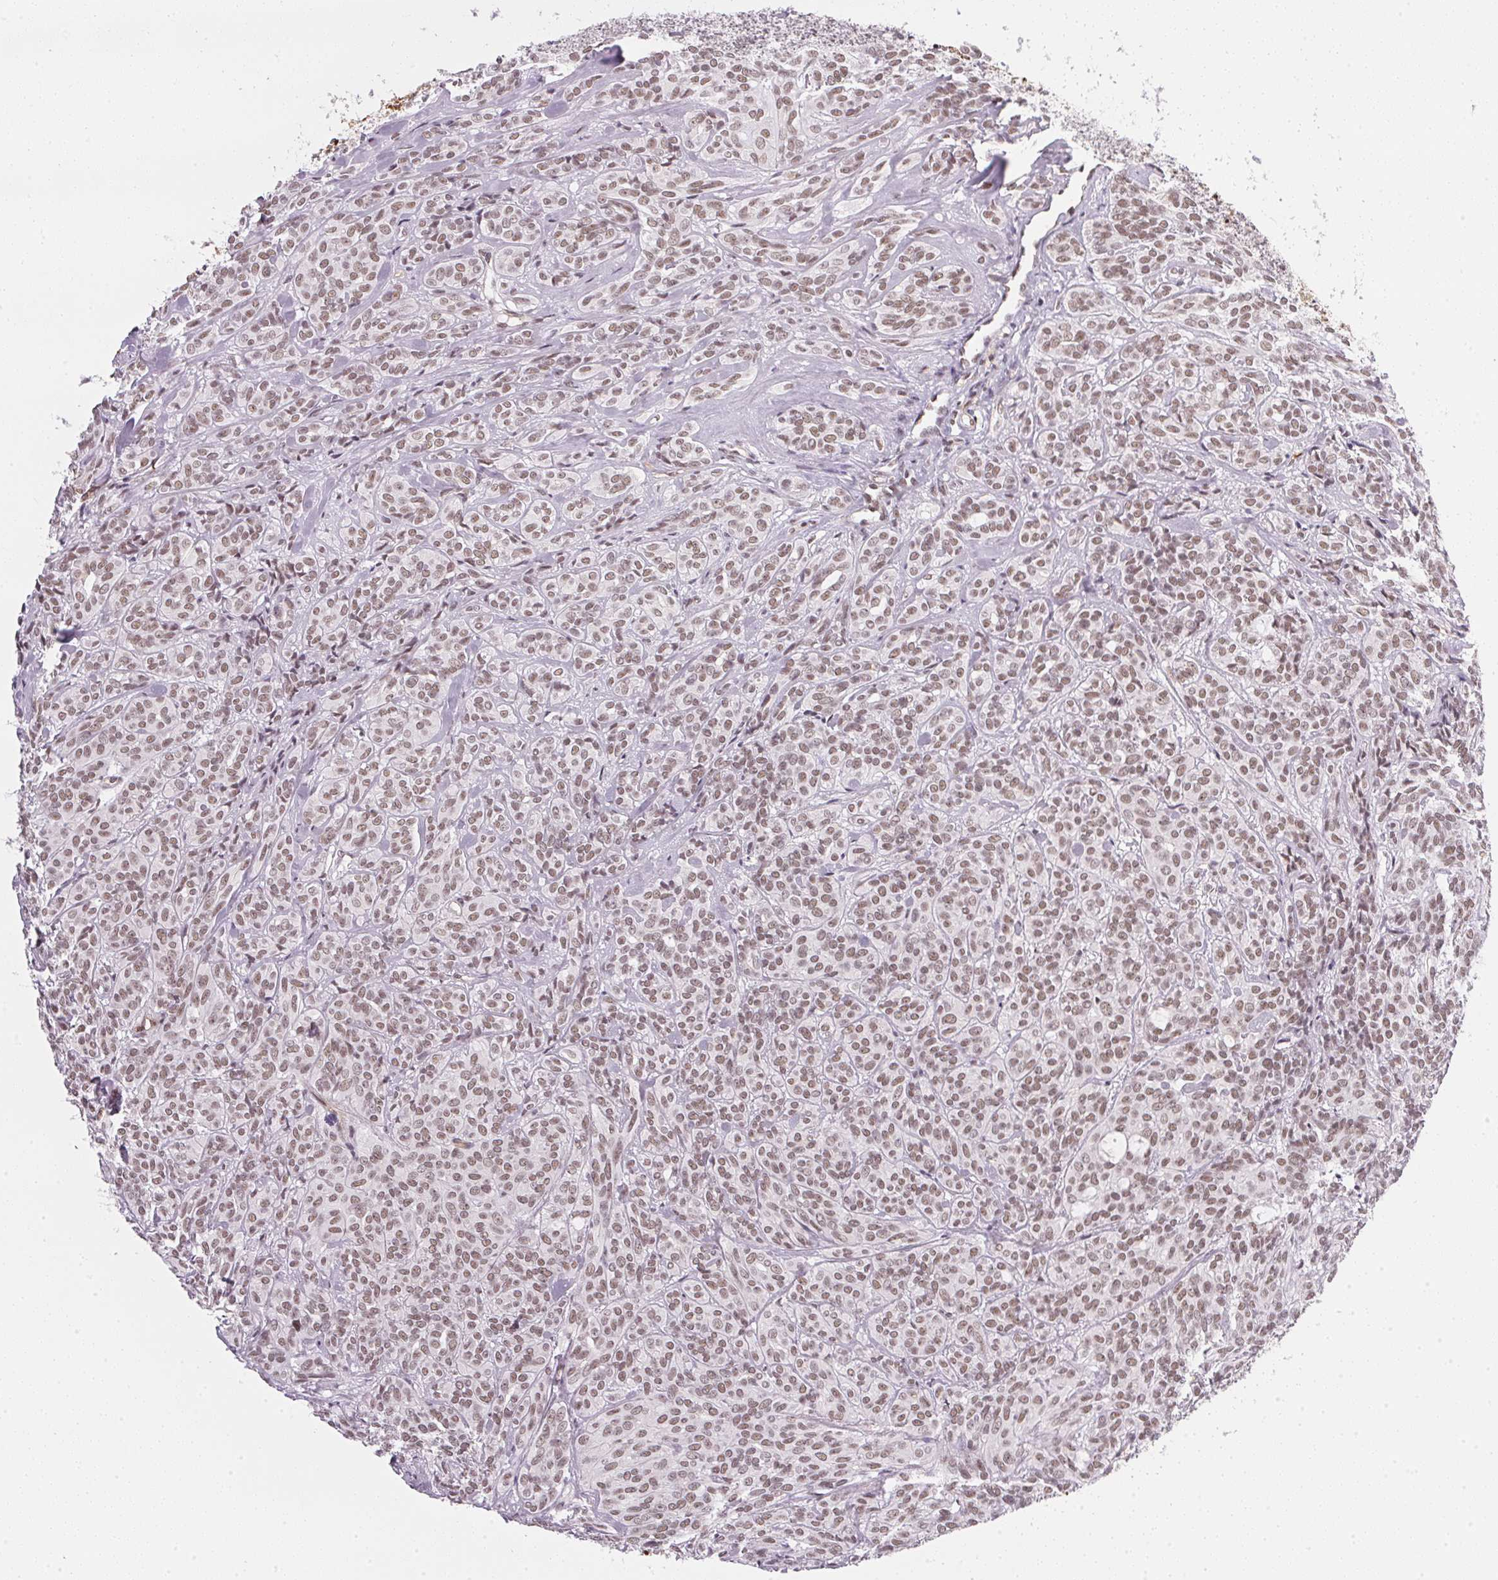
{"staining": {"intensity": "moderate", "quantity": ">75%", "location": "nuclear"}, "tissue": "head and neck cancer", "cell_type": "Tumor cells", "image_type": "cancer", "snomed": [{"axis": "morphology", "description": "Adenocarcinoma, NOS"}, {"axis": "topography", "description": "Head-Neck"}], "caption": "Immunohistochemical staining of human adenocarcinoma (head and neck) reveals medium levels of moderate nuclear protein positivity in about >75% of tumor cells.", "gene": "SRSF7", "patient": {"sex": "female", "age": 57}}